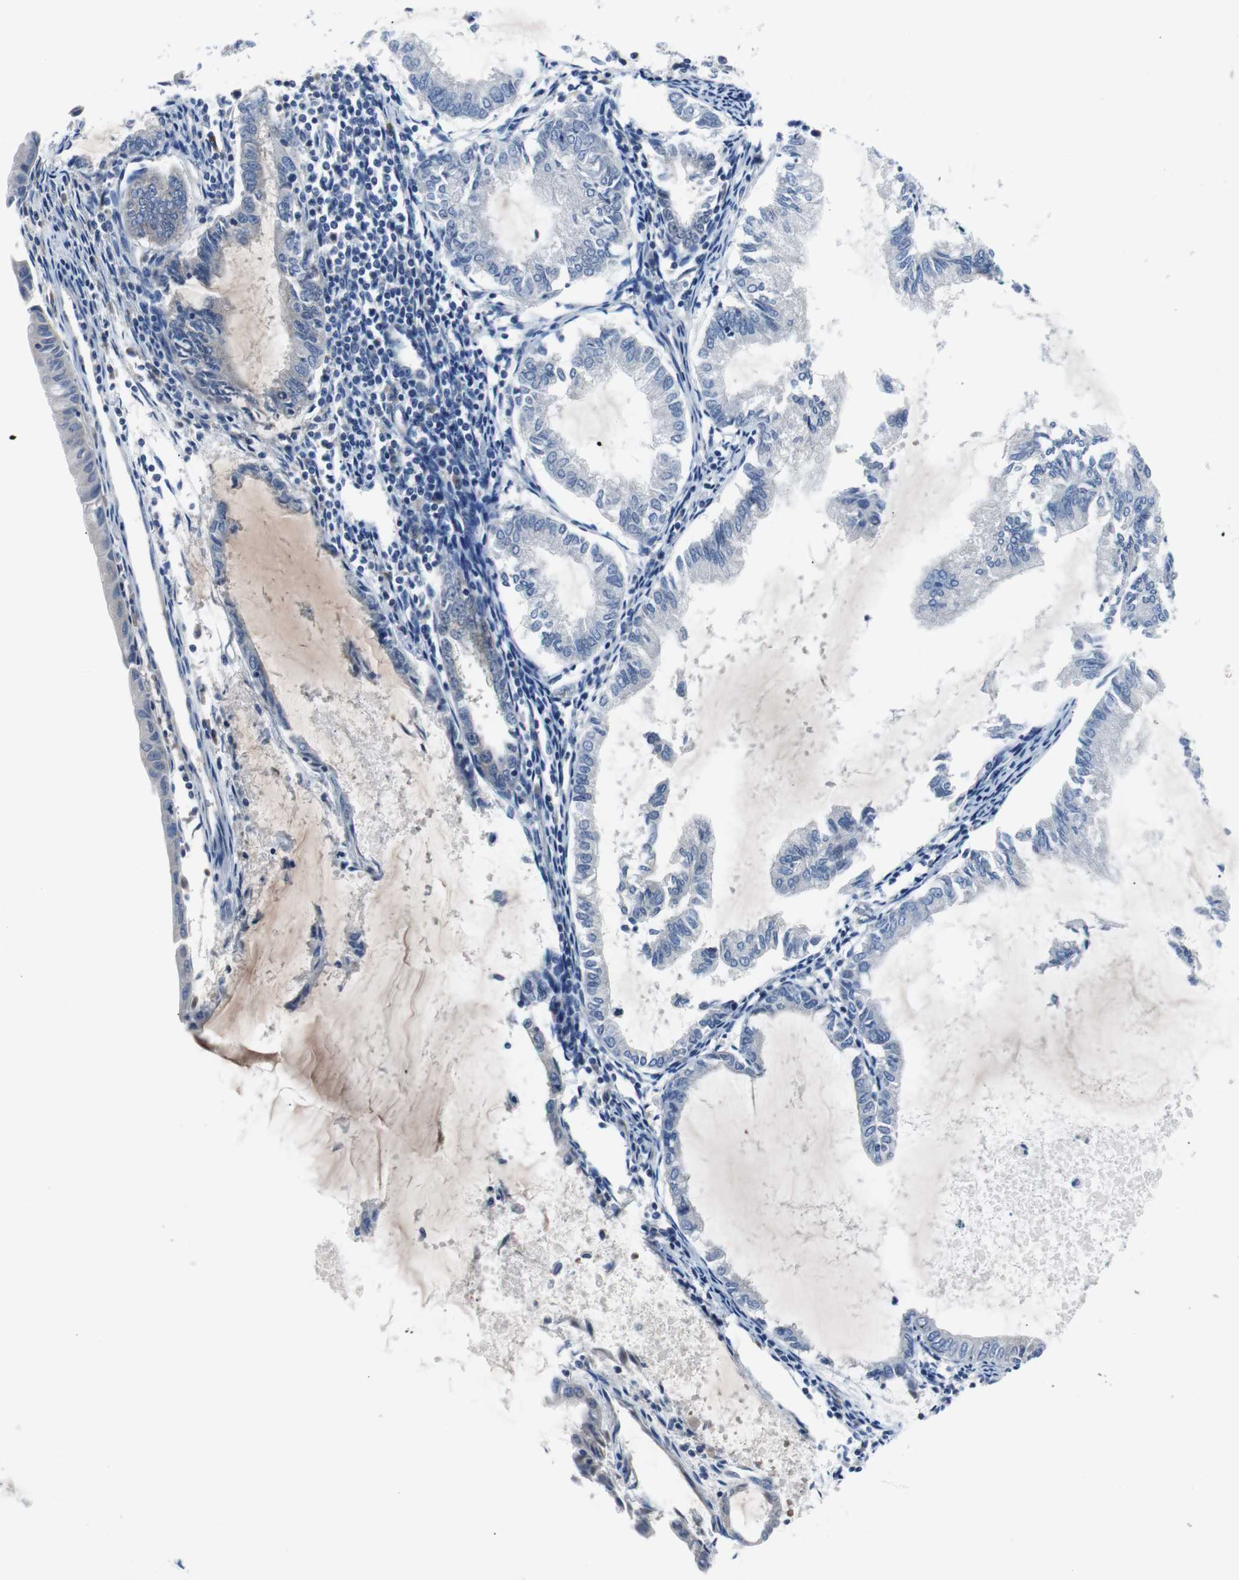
{"staining": {"intensity": "negative", "quantity": "none", "location": "none"}, "tissue": "endometrial cancer", "cell_type": "Tumor cells", "image_type": "cancer", "snomed": [{"axis": "morphology", "description": "Adenocarcinoma, NOS"}, {"axis": "topography", "description": "Endometrium"}], "caption": "Endometrial adenocarcinoma stained for a protein using immunohistochemistry (IHC) reveals no expression tumor cells.", "gene": "EEF2K", "patient": {"sex": "female", "age": 86}}